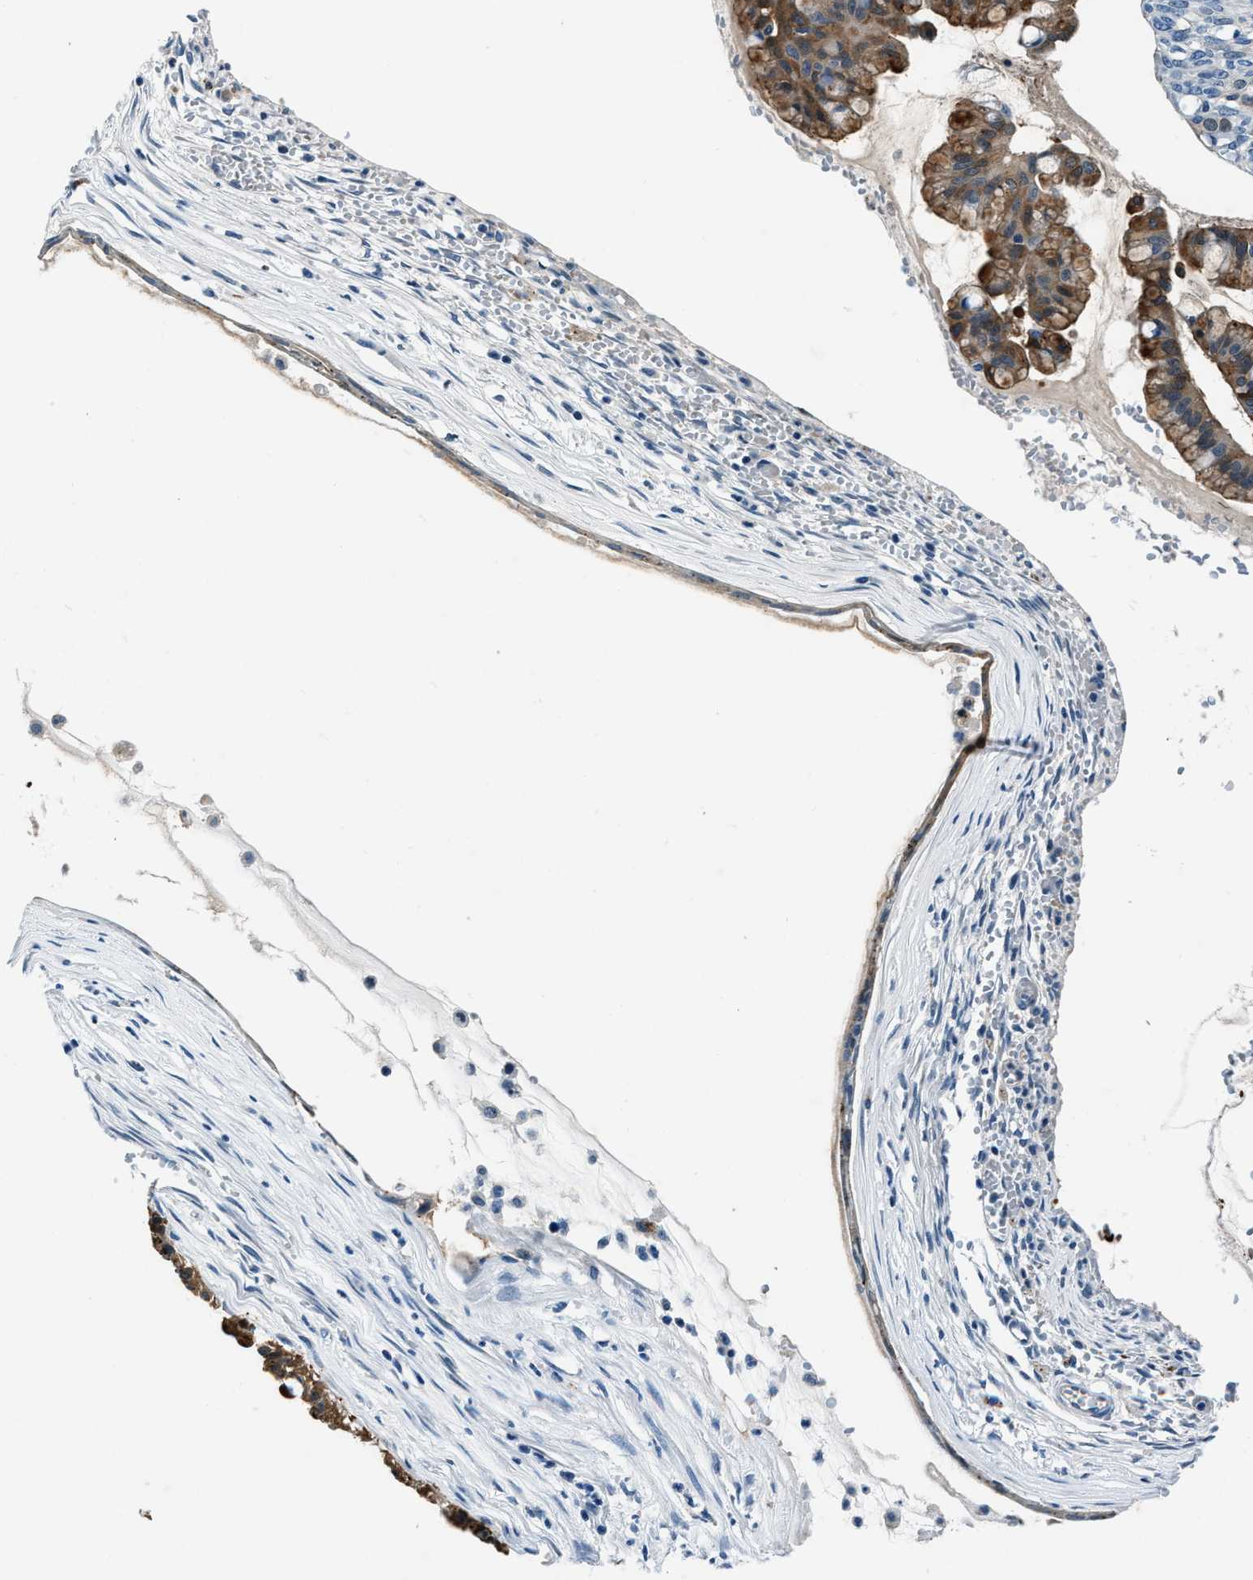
{"staining": {"intensity": "moderate", "quantity": ">75%", "location": "cytoplasmic/membranous"}, "tissue": "ovarian cancer", "cell_type": "Tumor cells", "image_type": "cancer", "snomed": [{"axis": "morphology", "description": "Cystadenocarcinoma, mucinous, NOS"}, {"axis": "topography", "description": "Ovary"}], "caption": "Human ovarian mucinous cystadenocarcinoma stained for a protein (brown) displays moderate cytoplasmic/membranous positive expression in approximately >75% of tumor cells.", "gene": "PTPDC1", "patient": {"sex": "female", "age": 73}}